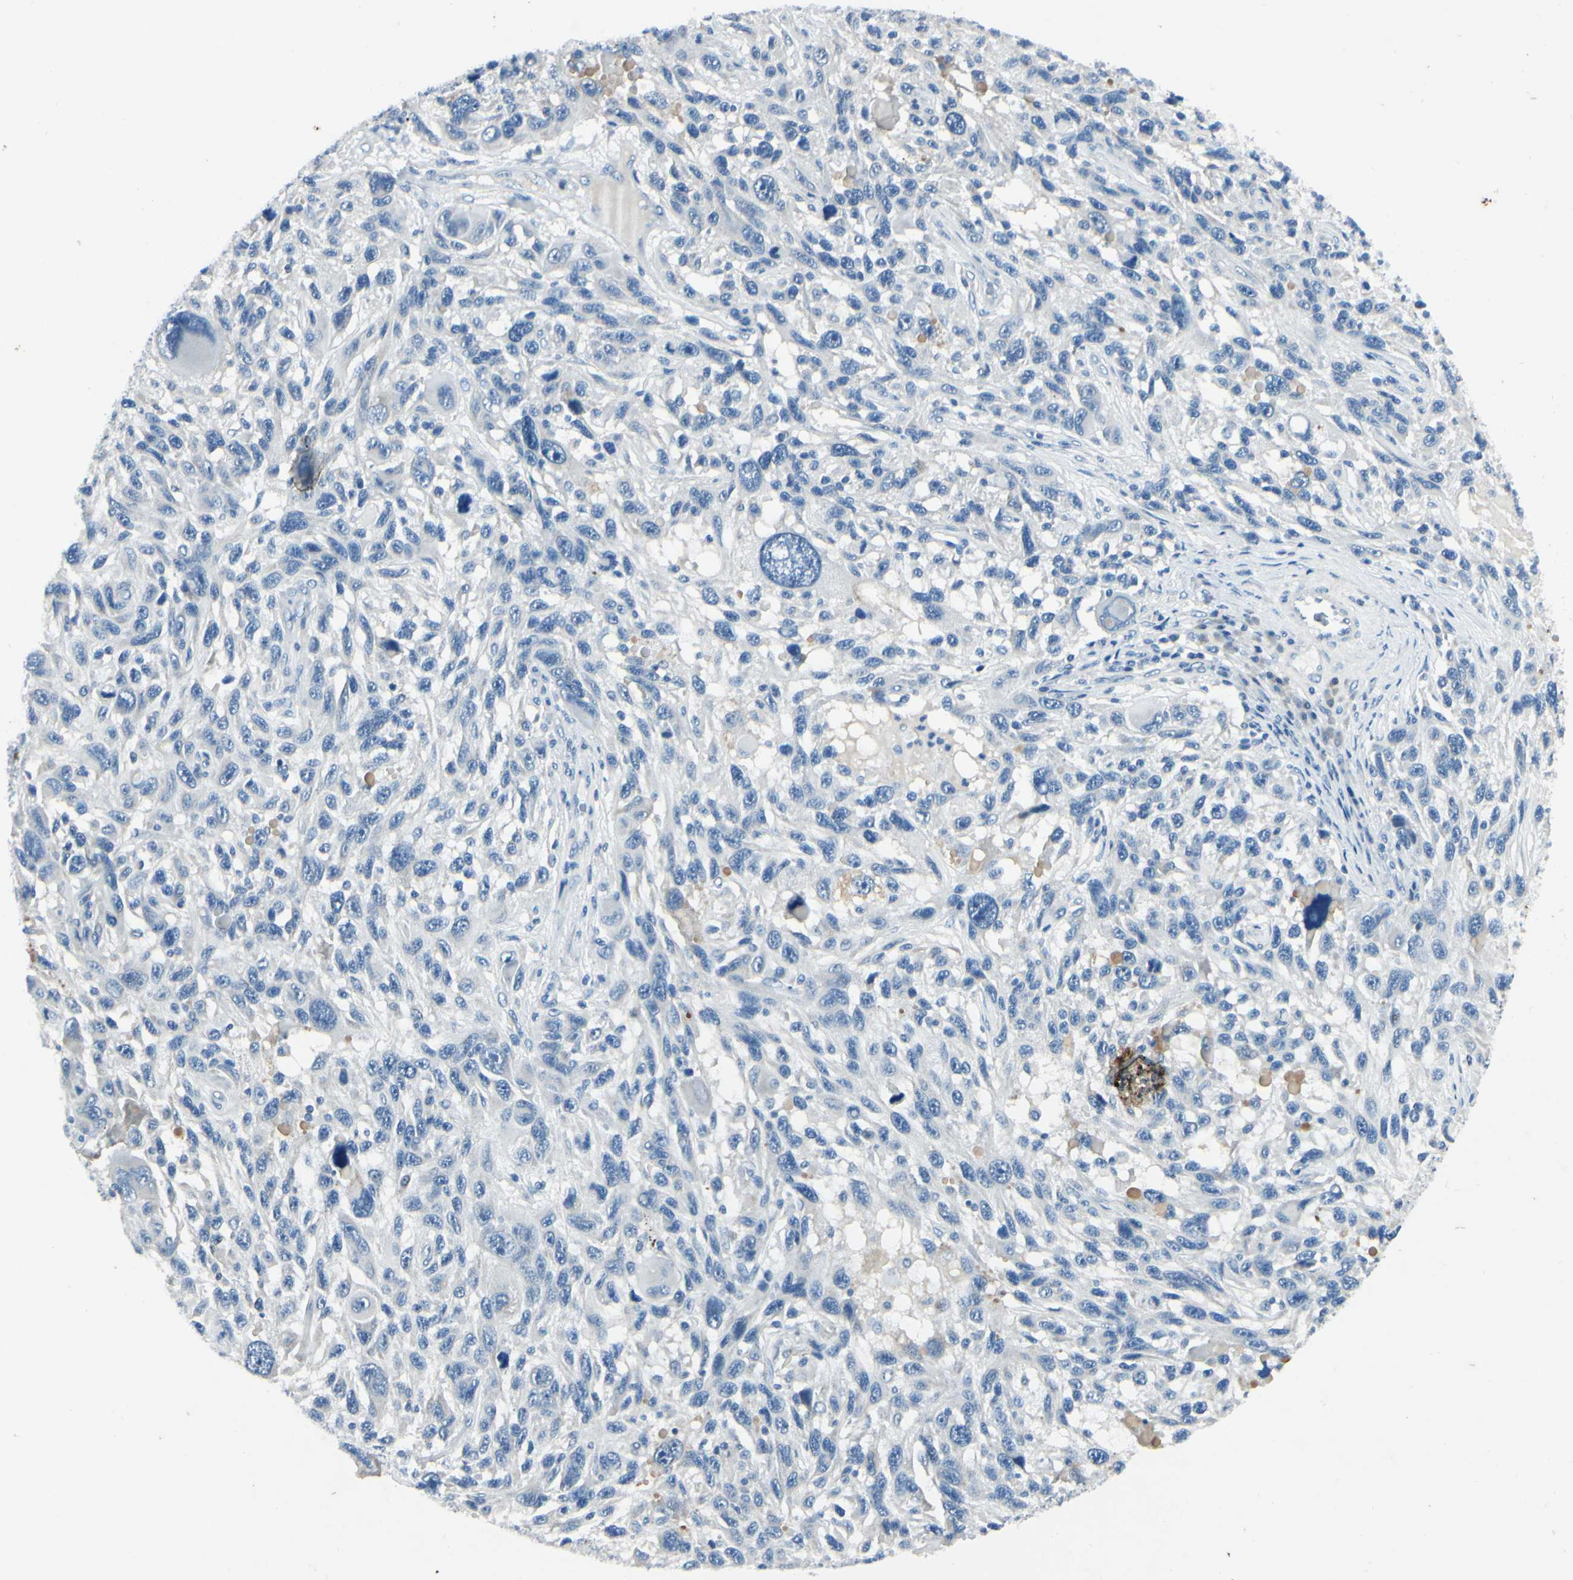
{"staining": {"intensity": "negative", "quantity": "none", "location": "none"}, "tissue": "melanoma", "cell_type": "Tumor cells", "image_type": "cancer", "snomed": [{"axis": "morphology", "description": "Malignant melanoma, NOS"}, {"axis": "topography", "description": "Skin"}], "caption": "Immunohistochemical staining of malignant melanoma reveals no significant positivity in tumor cells.", "gene": "SNAP91", "patient": {"sex": "male", "age": 53}}